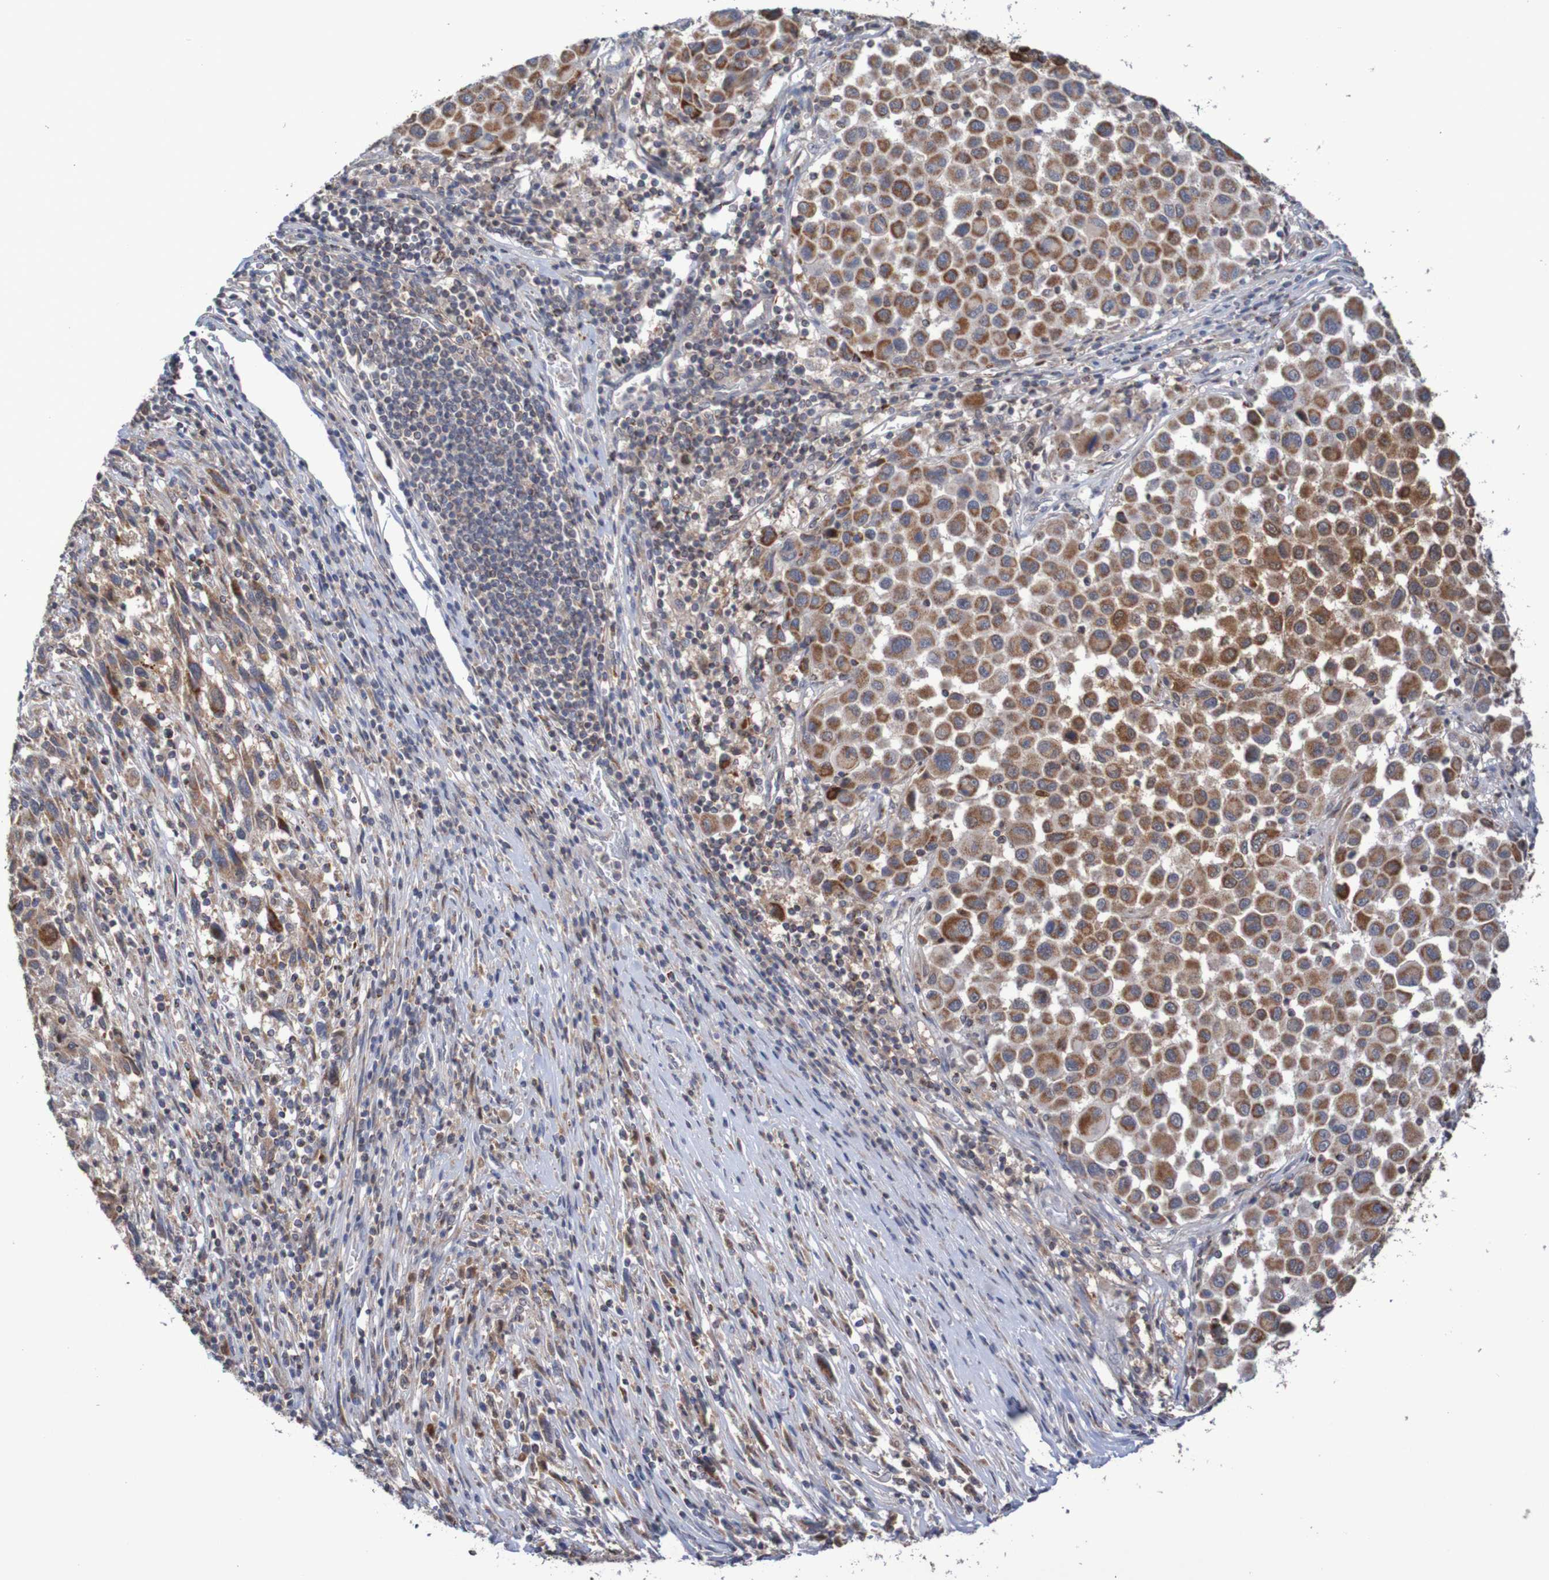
{"staining": {"intensity": "strong", "quantity": ">75%", "location": "cytoplasmic/membranous"}, "tissue": "melanoma", "cell_type": "Tumor cells", "image_type": "cancer", "snomed": [{"axis": "morphology", "description": "Malignant melanoma, Metastatic site"}, {"axis": "topography", "description": "Lymph node"}], "caption": "A histopathology image of human malignant melanoma (metastatic site) stained for a protein shows strong cytoplasmic/membranous brown staining in tumor cells. (Stains: DAB in brown, nuclei in blue, Microscopy: brightfield microscopy at high magnification).", "gene": "C3orf18", "patient": {"sex": "male", "age": 61}}